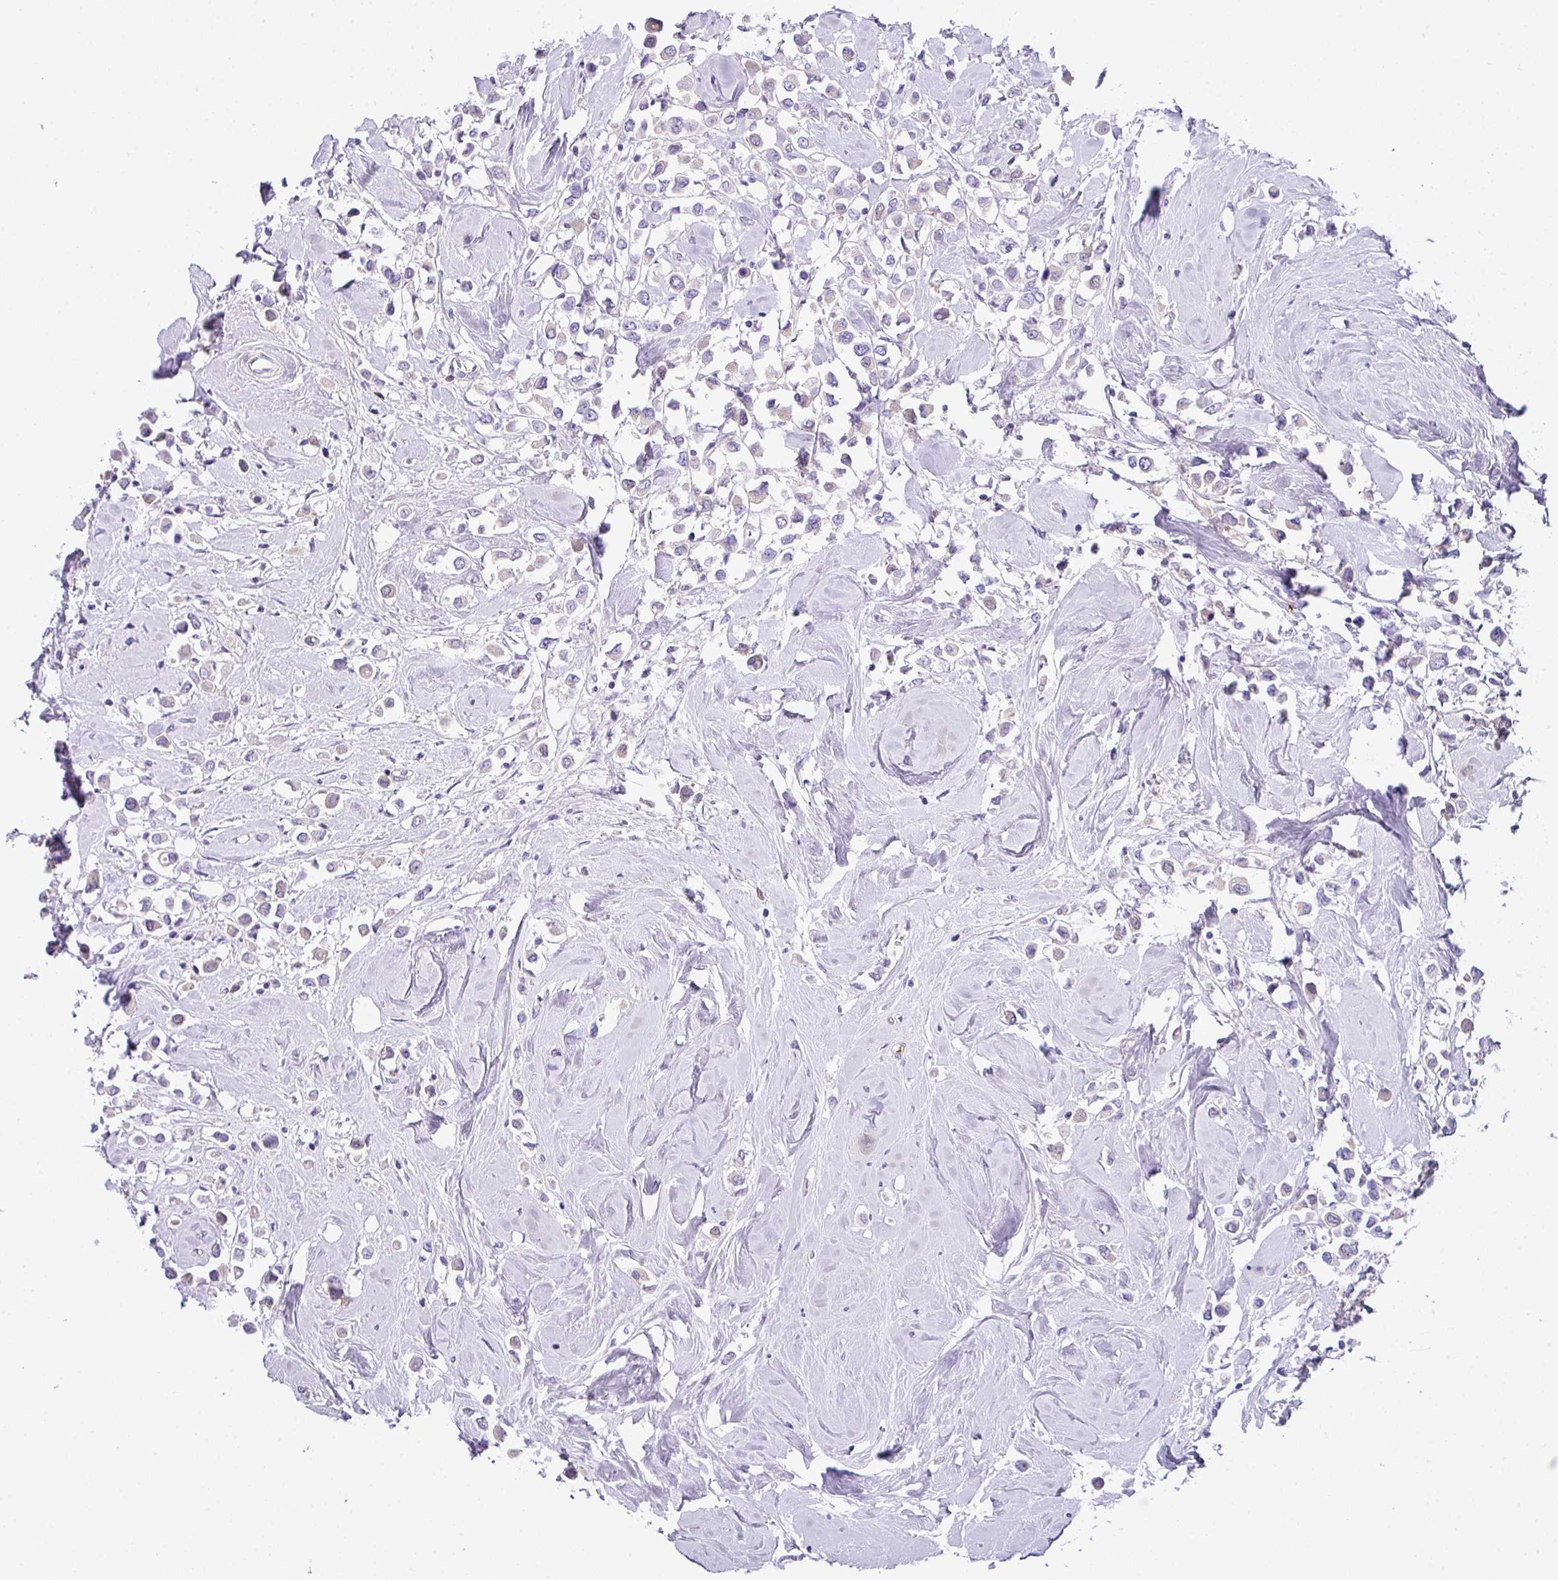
{"staining": {"intensity": "negative", "quantity": "none", "location": "none"}, "tissue": "breast cancer", "cell_type": "Tumor cells", "image_type": "cancer", "snomed": [{"axis": "morphology", "description": "Duct carcinoma"}, {"axis": "topography", "description": "Breast"}], "caption": "Immunohistochemistry (IHC) histopathology image of neoplastic tissue: human breast cancer stained with DAB (3,3'-diaminobenzidine) shows no significant protein staining in tumor cells. (IHC, brightfield microscopy, high magnification).", "gene": "DNAL1", "patient": {"sex": "female", "age": 61}}